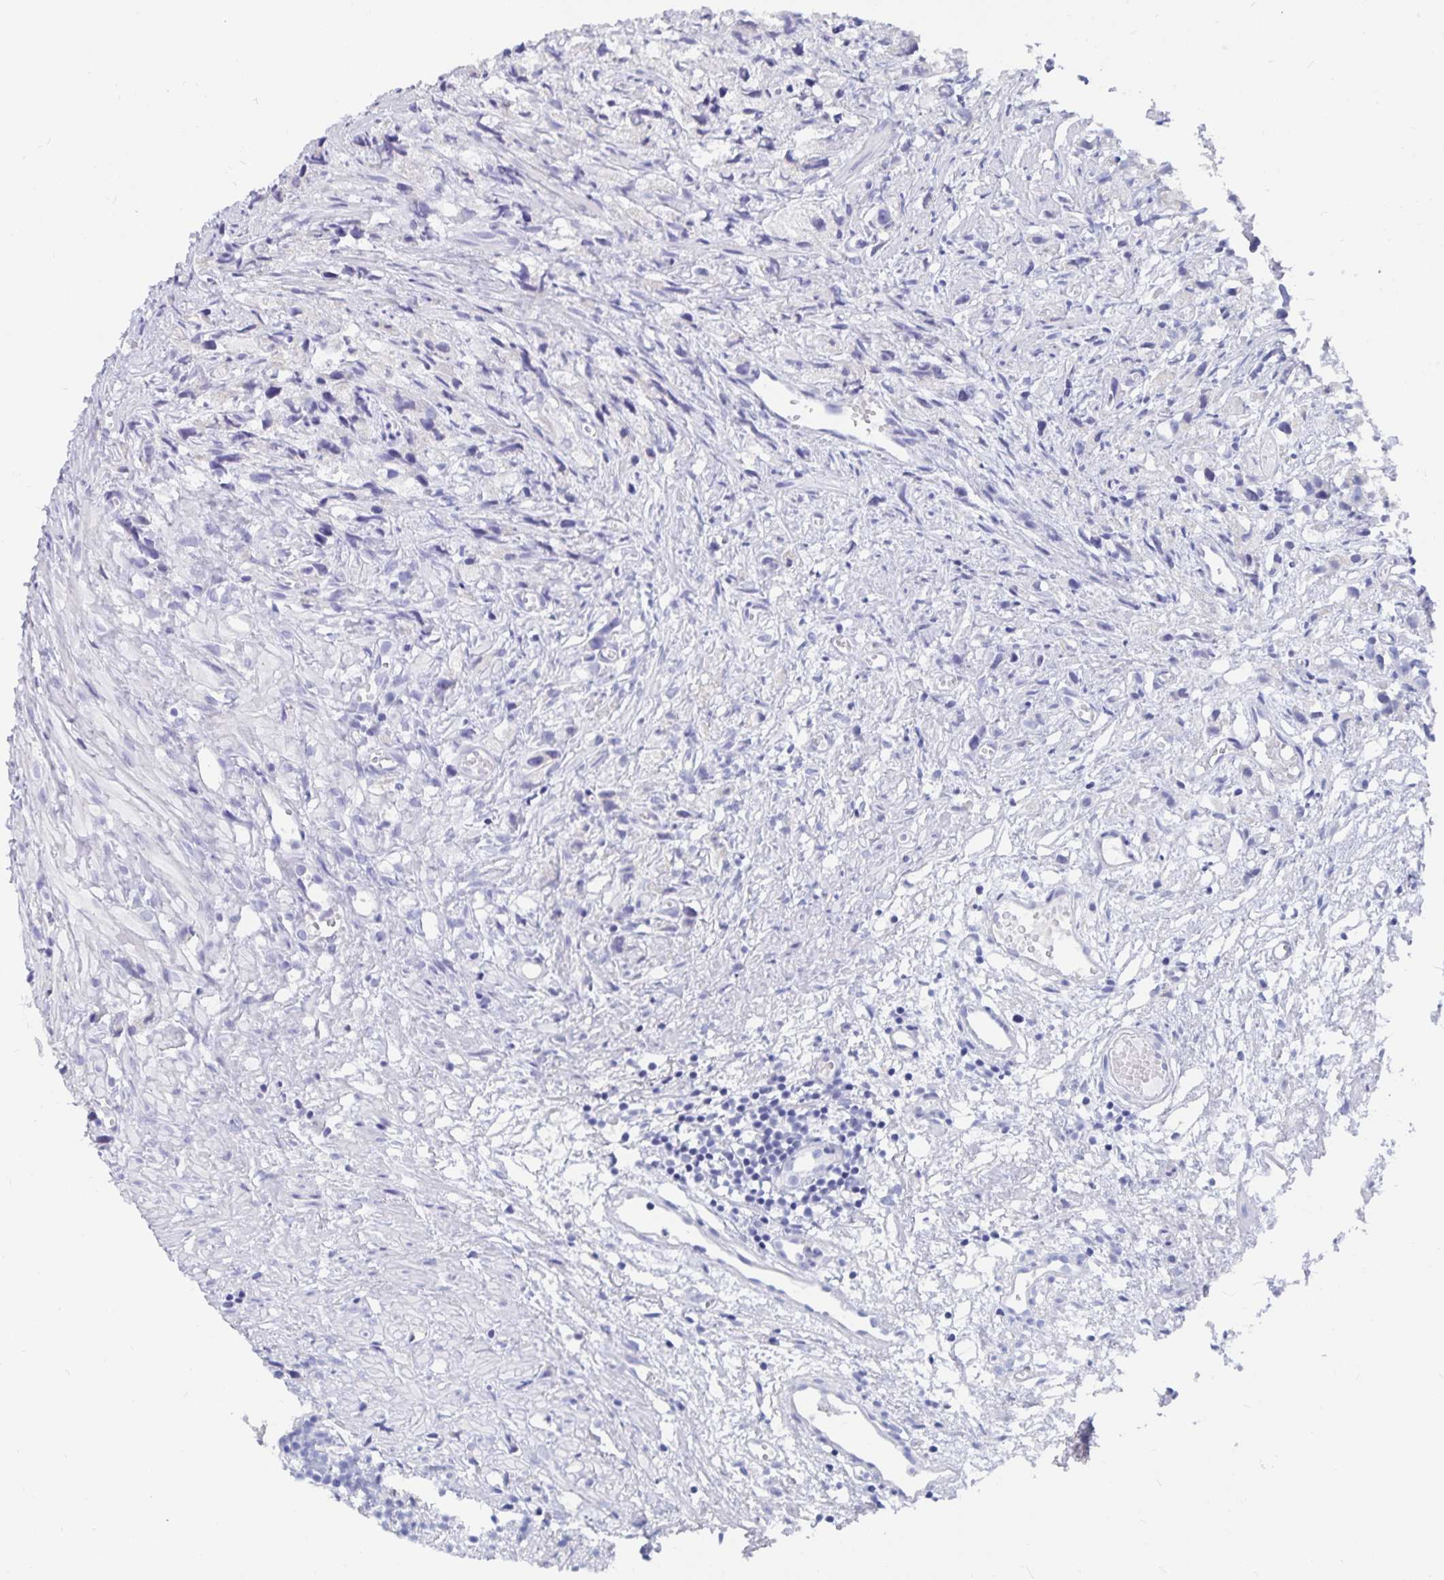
{"staining": {"intensity": "negative", "quantity": "none", "location": "none"}, "tissue": "prostate cancer", "cell_type": "Tumor cells", "image_type": "cancer", "snomed": [{"axis": "morphology", "description": "Adenocarcinoma, High grade"}, {"axis": "topography", "description": "Prostate"}], "caption": "This is a photomicrograph of IHC staining of prostate adenocarcinoma (high-grade), which shows no positivity in tumor cells.", "gene": "CFAP69", "patient": {"sex": "male", "age": 75}}